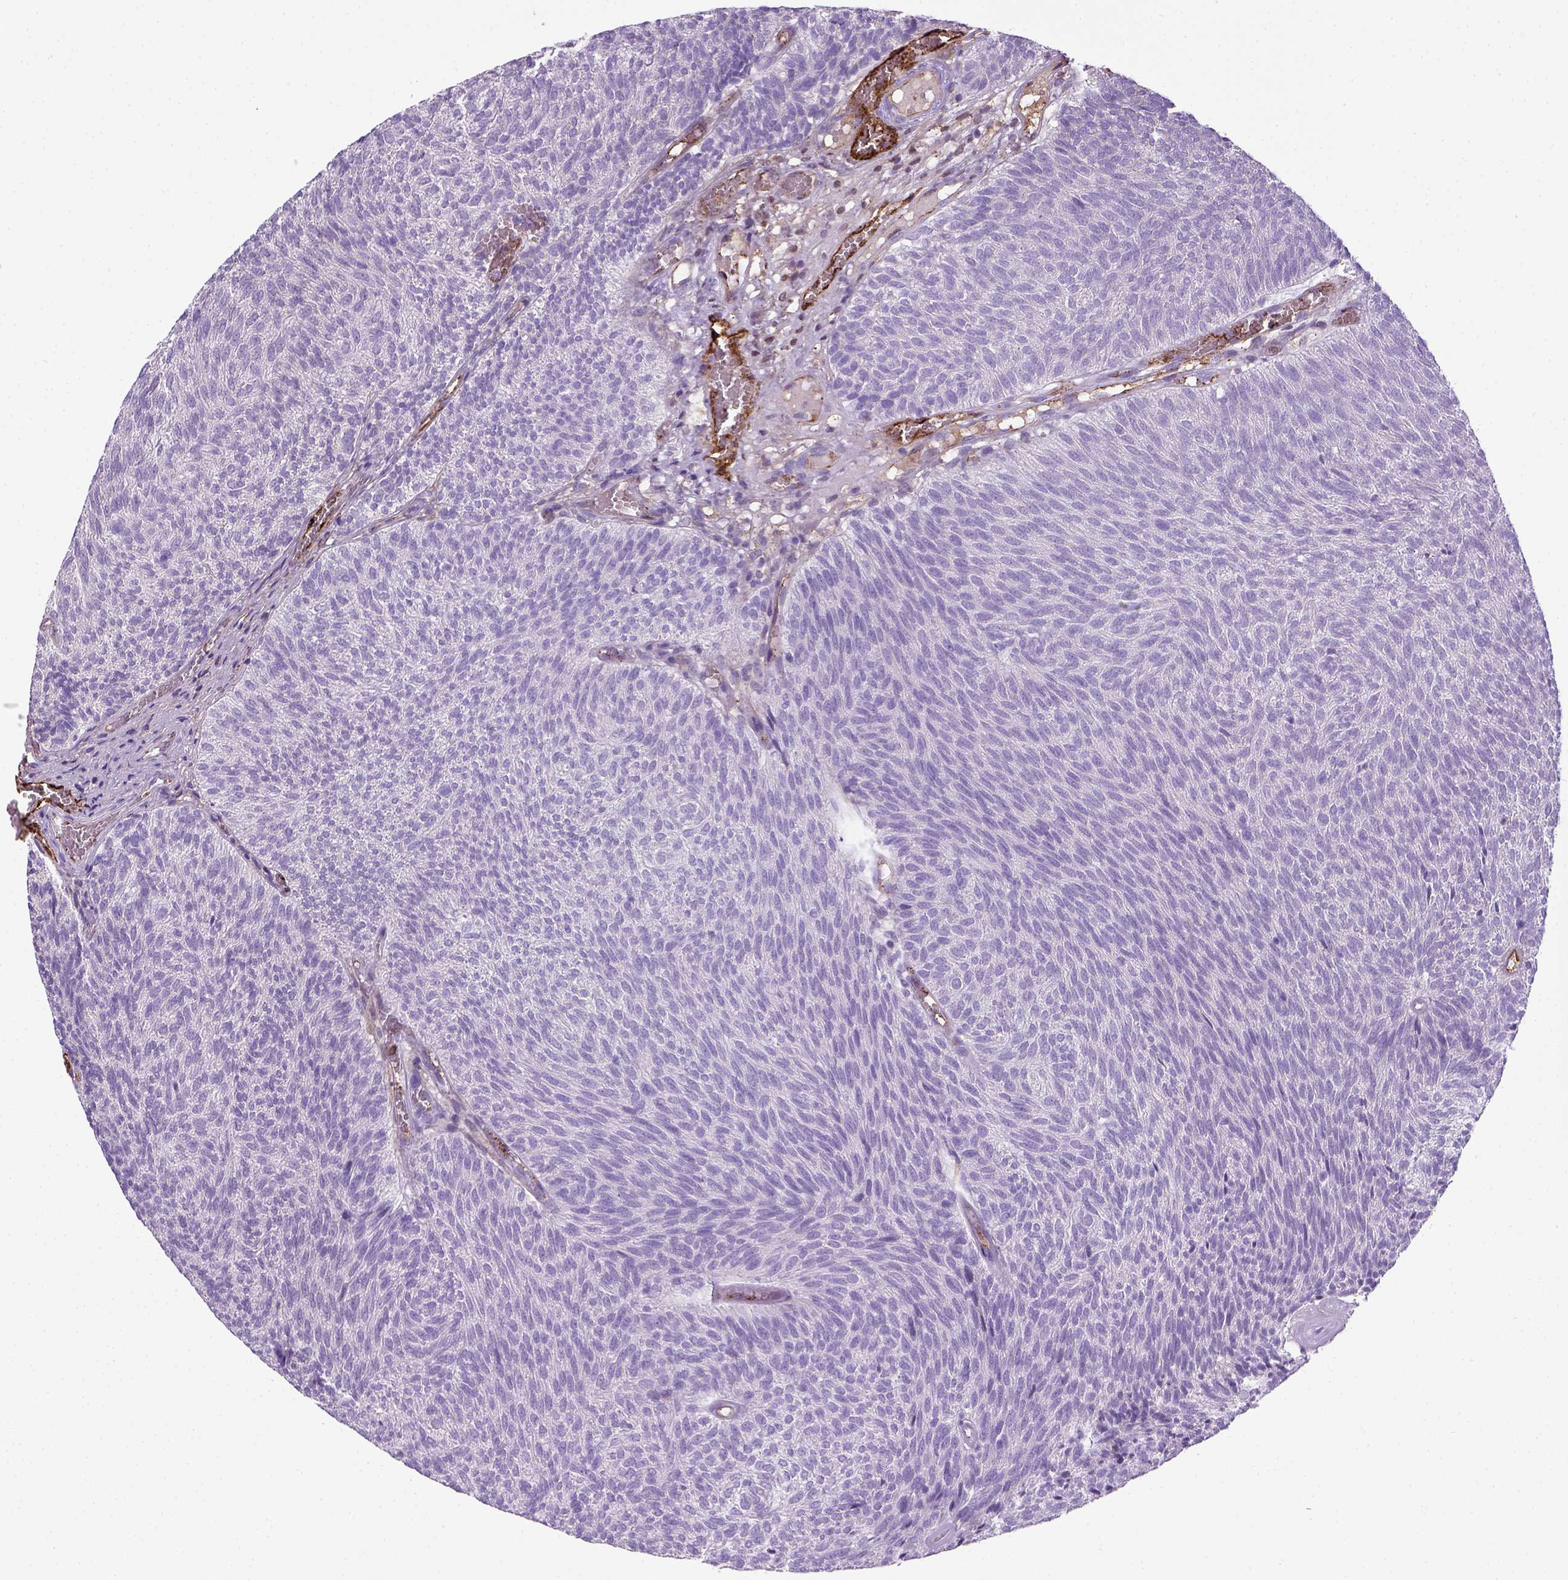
{"staining": {"intensity": "negative", "quantity": "none", "location": "none"}, "tissue": "urothelial cancer", "cell_type": "Tumor cells", "image_type": "cancer", "snomed": [{"axis": "morphology", "description": "Urothelial carcinoma, Low grade"}, {"axis": "topography", "description": "Urinary bladder"}], "caption": "The IHC micrograph has no significant expression in tumor cells of urothelial carcinoma (low-grade) tissue.", "gene": "VWF", "patient": {"sex": "male", "age": 77}}